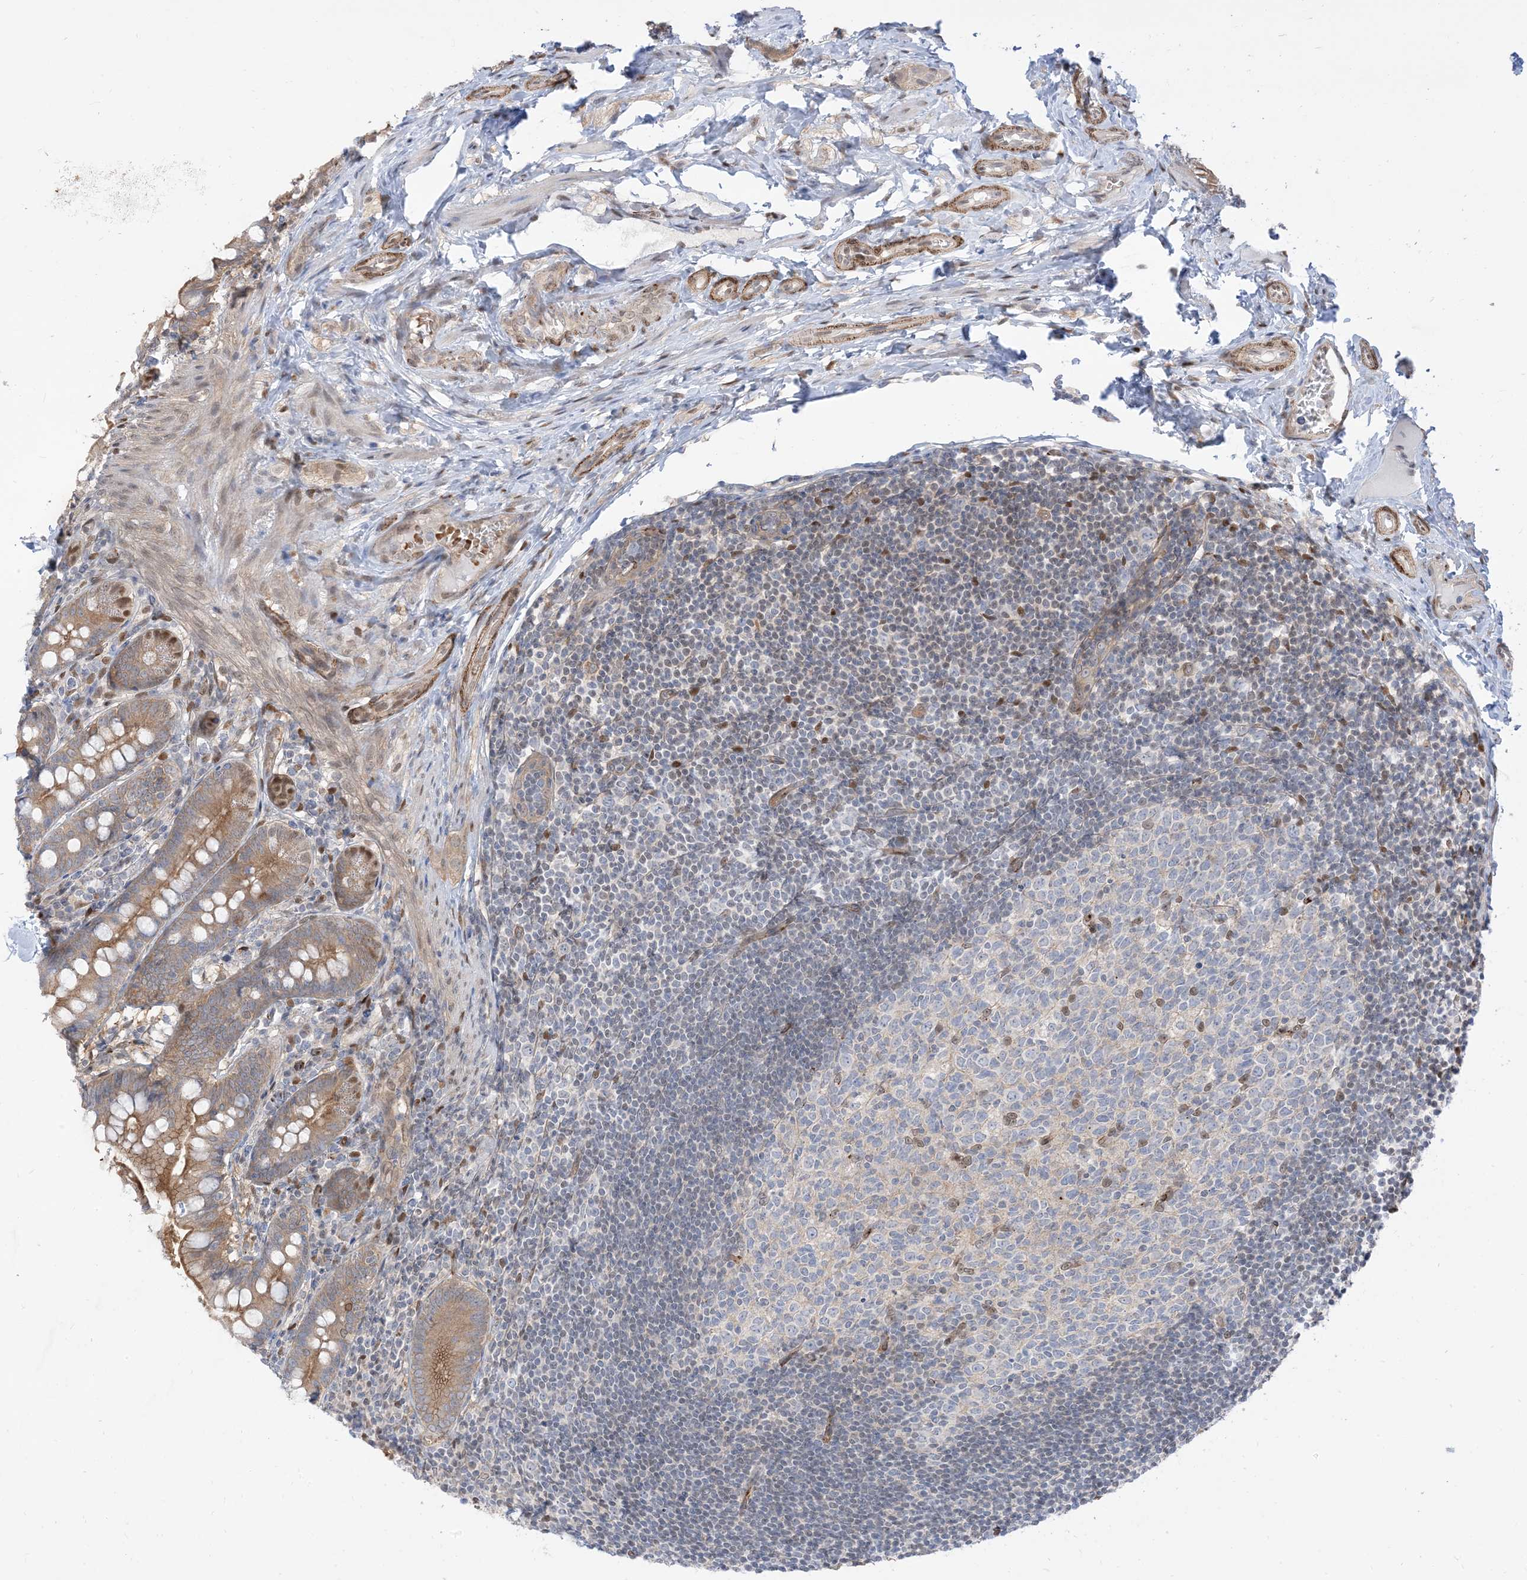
{"staining": {"intensity": "moderate", "quantity": ">75%", "location": "cytoplasmic/membranous"}, "tissue": "small intestine", "cell_type": "Glandular cells", "image_type": "normal", "snomed": [{"axis": "morphology", "description": "Normal tissue, NOS"}, {"axis": "topography", "description": "Small intestine"}], "caption": "Benign small intestine reveals moderate cytoplasmic/membranous staining in about >75% of glandular cells (DAB (3,3'-diaminobenzidine) = brown stain, brightfield microscopy at high magnification)..", "gene": "RIN1", "patient": {"sex": "male", "age": 7}}